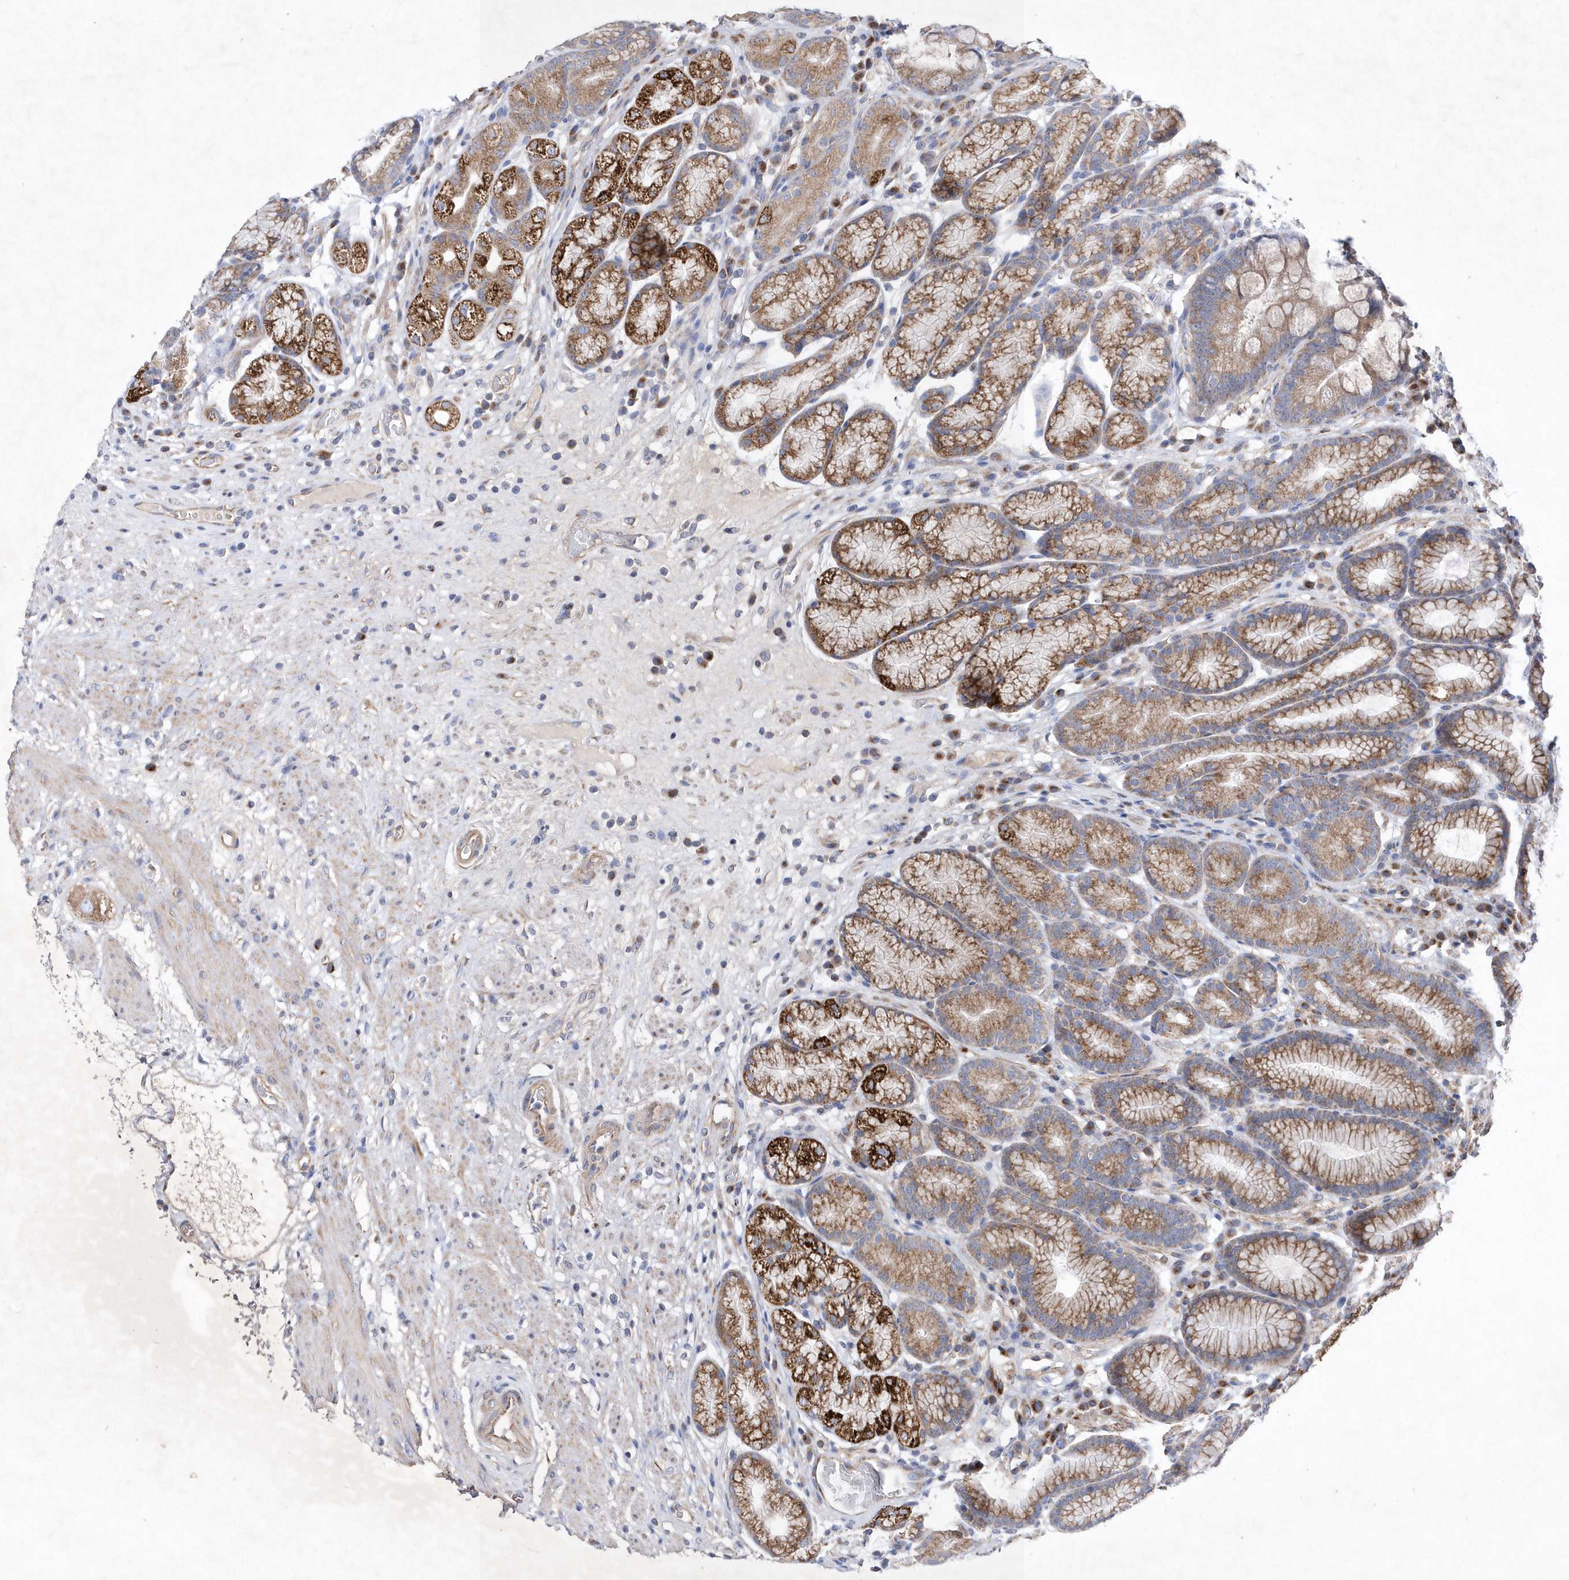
{"staining": {"intensity": "strong", "quantity": ">75%", "location": "cytoplasmic/membranous"}, "tissue": "stomach", "cell_type": "Glandular cells", "image_type": "normal", "snomed": [{"axis": "morphology", "description": "Normal tissue, NOS"}, {"axis": "topography", "description": "Stomach"}], "caption": "Stomach stained for a protein (brown) exhibits strong cytoplasmic/membranous positive staining in approximately >75% of glandular cells.", "gene": "METTL8", "patient": {"sex": "male", "age": 57}}